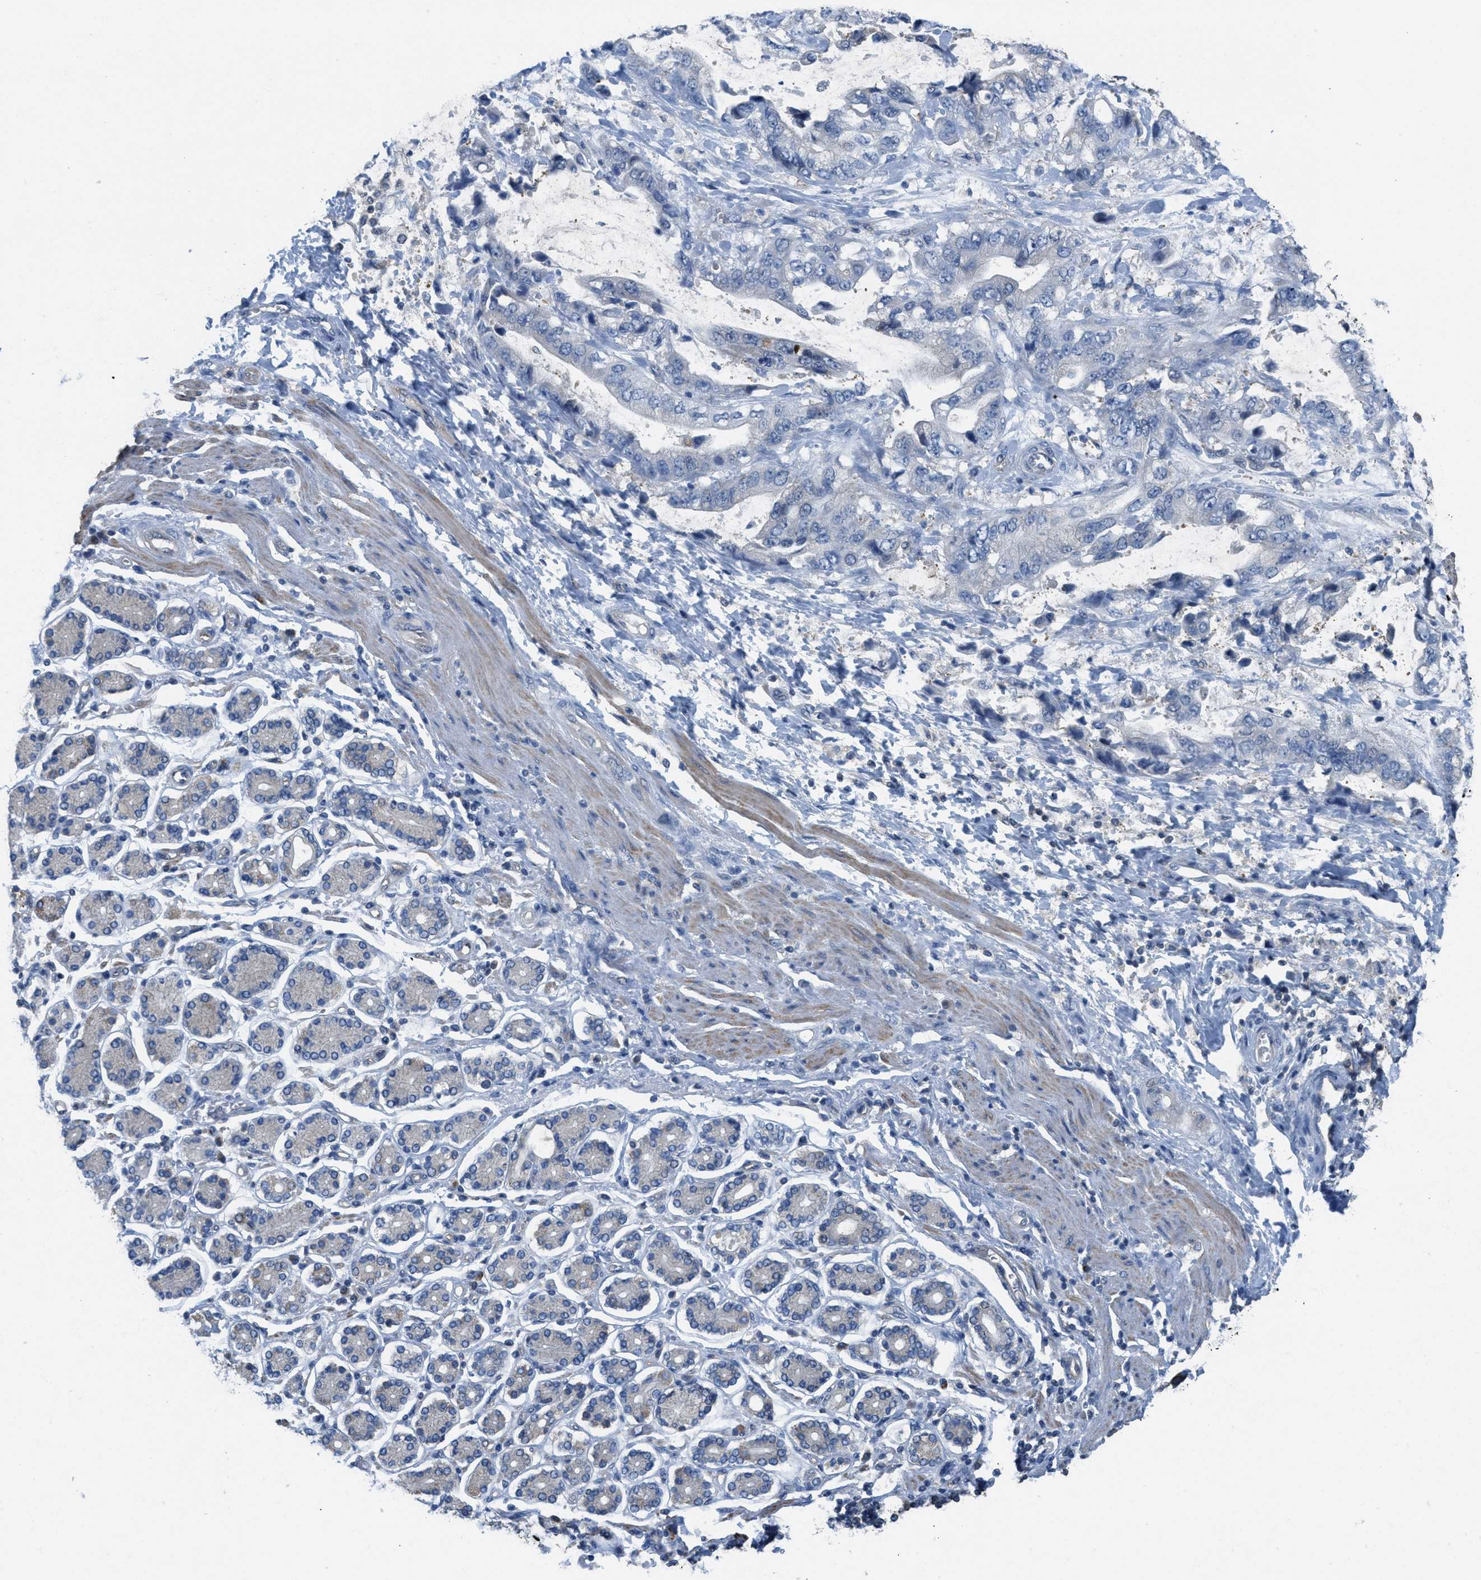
{"staining": {"intensity": "negative", "quantity": "none", "location": "none"}, "tissue": "stomach cancer", "cell_type": "Tumor cells", "image_type": "cancer", "snomed": [{"axis": "morphology", "description": "Normal tissue, NOS"}, {"axis": "morphology", "description": "Adenocarcinoma, NOS"}, {"axis": "topography", "description": "Stomach"}], "caption": "Immunohistochemical staining of human adenocarcinoma (stomach) reveals no significant expression in tumor cells. (Brightfield microscopy of DAB immunohistochemistry at high magnification).", "gene": "PIP5K1C", "patient": {"sex": "male", "age": 62}}